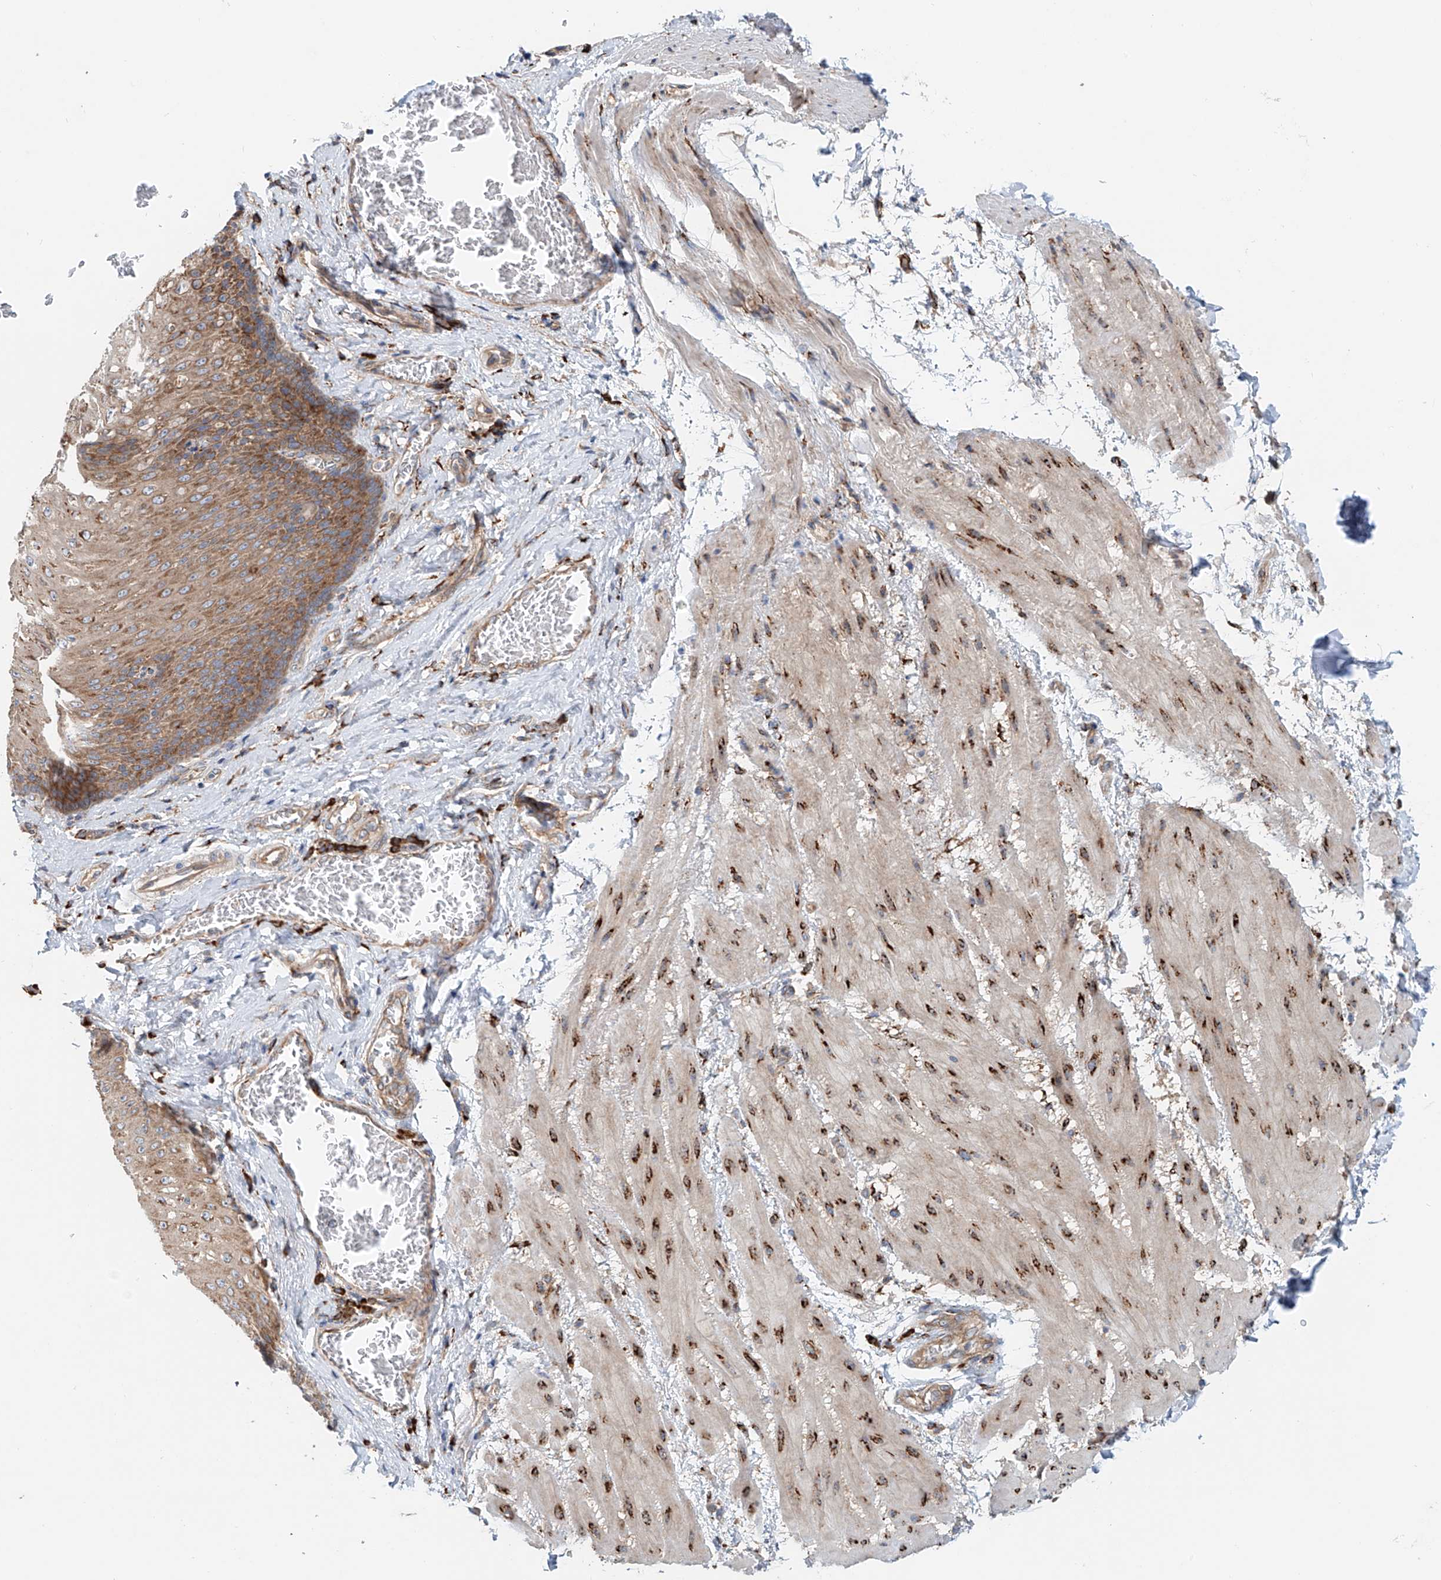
{"staining": {"intensity": "moderate", "quantity": ">75%", "location": "cytoplasmic/membranous"}, "tissue": "esophagus", "cell_type": "Squamous epithelial cells", "image_type": "normal", "snomed": [{"axis": "morphology", "description": "Normal tissue, NOS"}, {"axis": "topography", "description": "Esophagus"}], "caption": "Immunohistochemistry (IHC) micrograph of normal esophagus stained for a protein (brown), which demonstrates medium levels of moderate cytoplasmic/membranous staining in approximately >75% of squamous epithelial cells.", "gene": "SNAP29", "patient": {"sex": "male", "age": 48}}